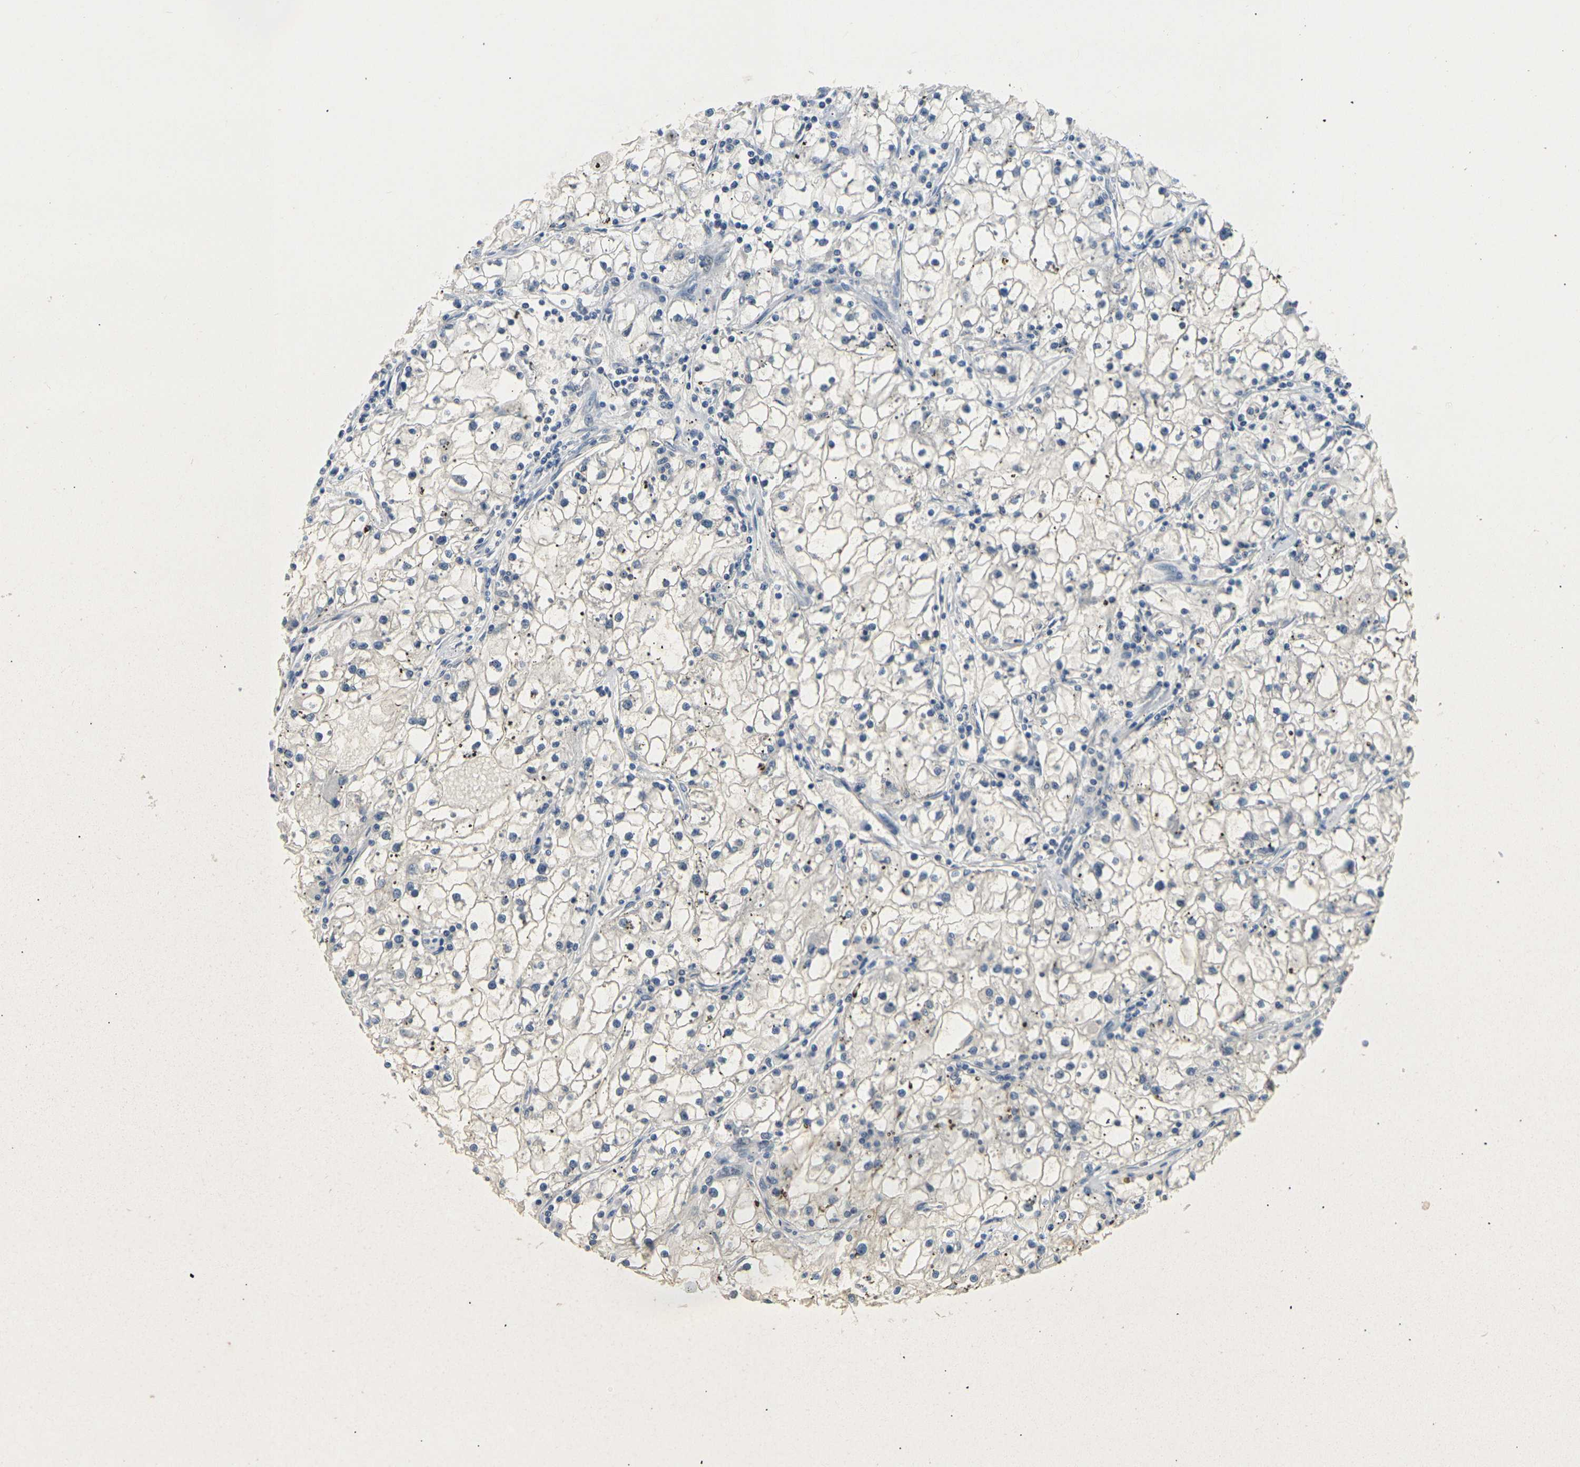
{"staining": {"intensity": "weak", "quantity": ">75%", "location": "cytoplasmic/membranous"}, "tissue": "renal cancer", "cell_type": "Tumor cells", "image_type": "cancer", "snomed": [{"axis": "morphology", "description": "Adenocarcinoma, NOS"}, {"axis": "topography", "description": "Kidney"}], "caption": "Immunohistochemistry micrograph of renal cancer stained for a protein (brown), which demonstrates low levels of weak cytoplasmic/membranous staining in about >75% of tumor cells.", "gene": "CLDN7", "patient": {"sex": "male", "age": 56}}